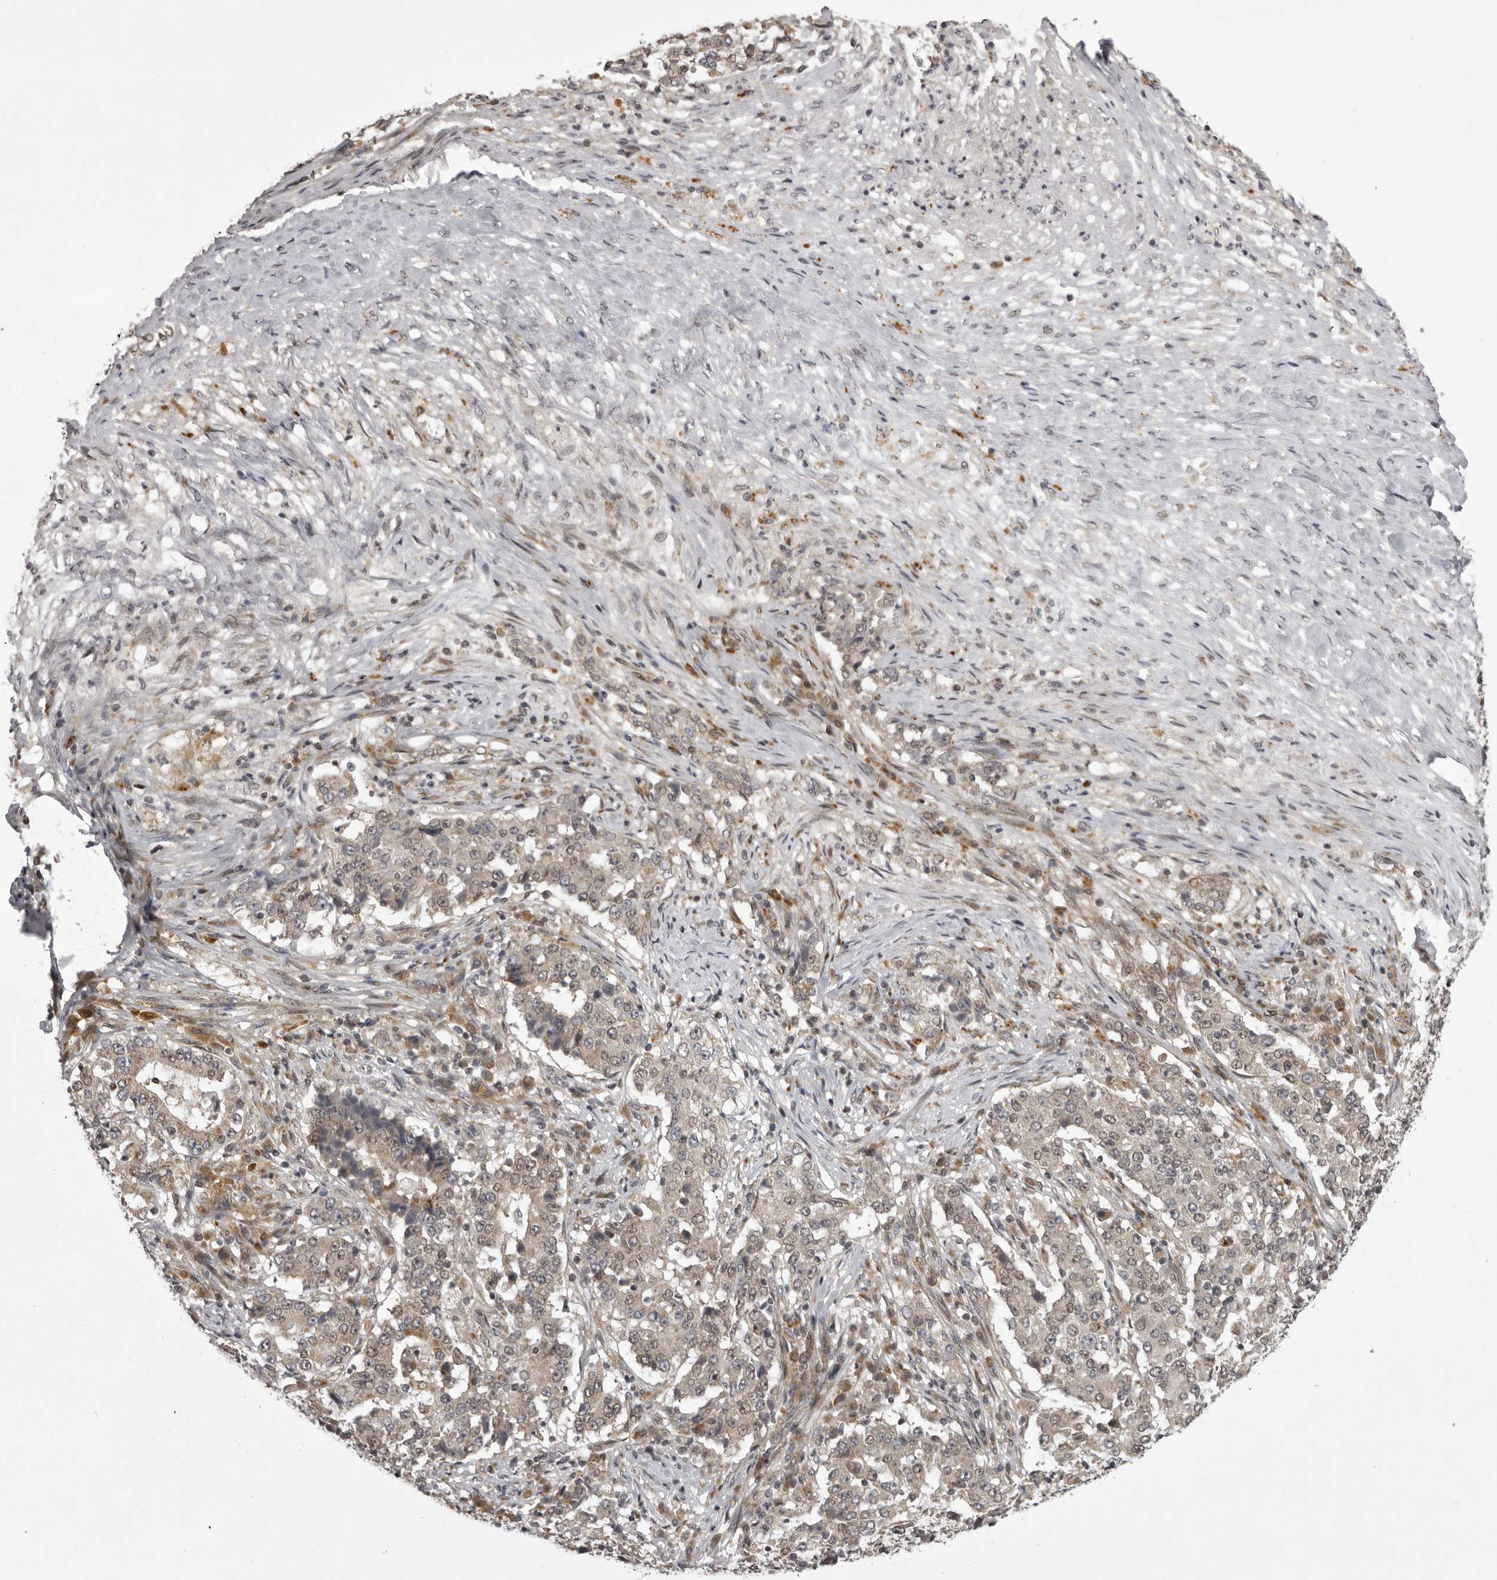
{"staining": {"intensity": "weak", "quantity": "25%-75%", "location": "cytoplasmic/membranous"}, "tissue": "stomach cancer", "cell_type": "Tumor cells", "image_type": "cancer", "snomed": [{"axis": "morphology", "description": "Adenocarcinoma, NOS"}, {"axis": "topography", "description": "Stomach"}], "caption": "Immunohistochemical staining of human stomach adenocarcinoma reveals low levels of weak cytoplasmic/membranous protein expression in approximately 25%-75% of tumor cells.", "gene": "C1orf109", "patient": {"sex": "male", "age": 59}}